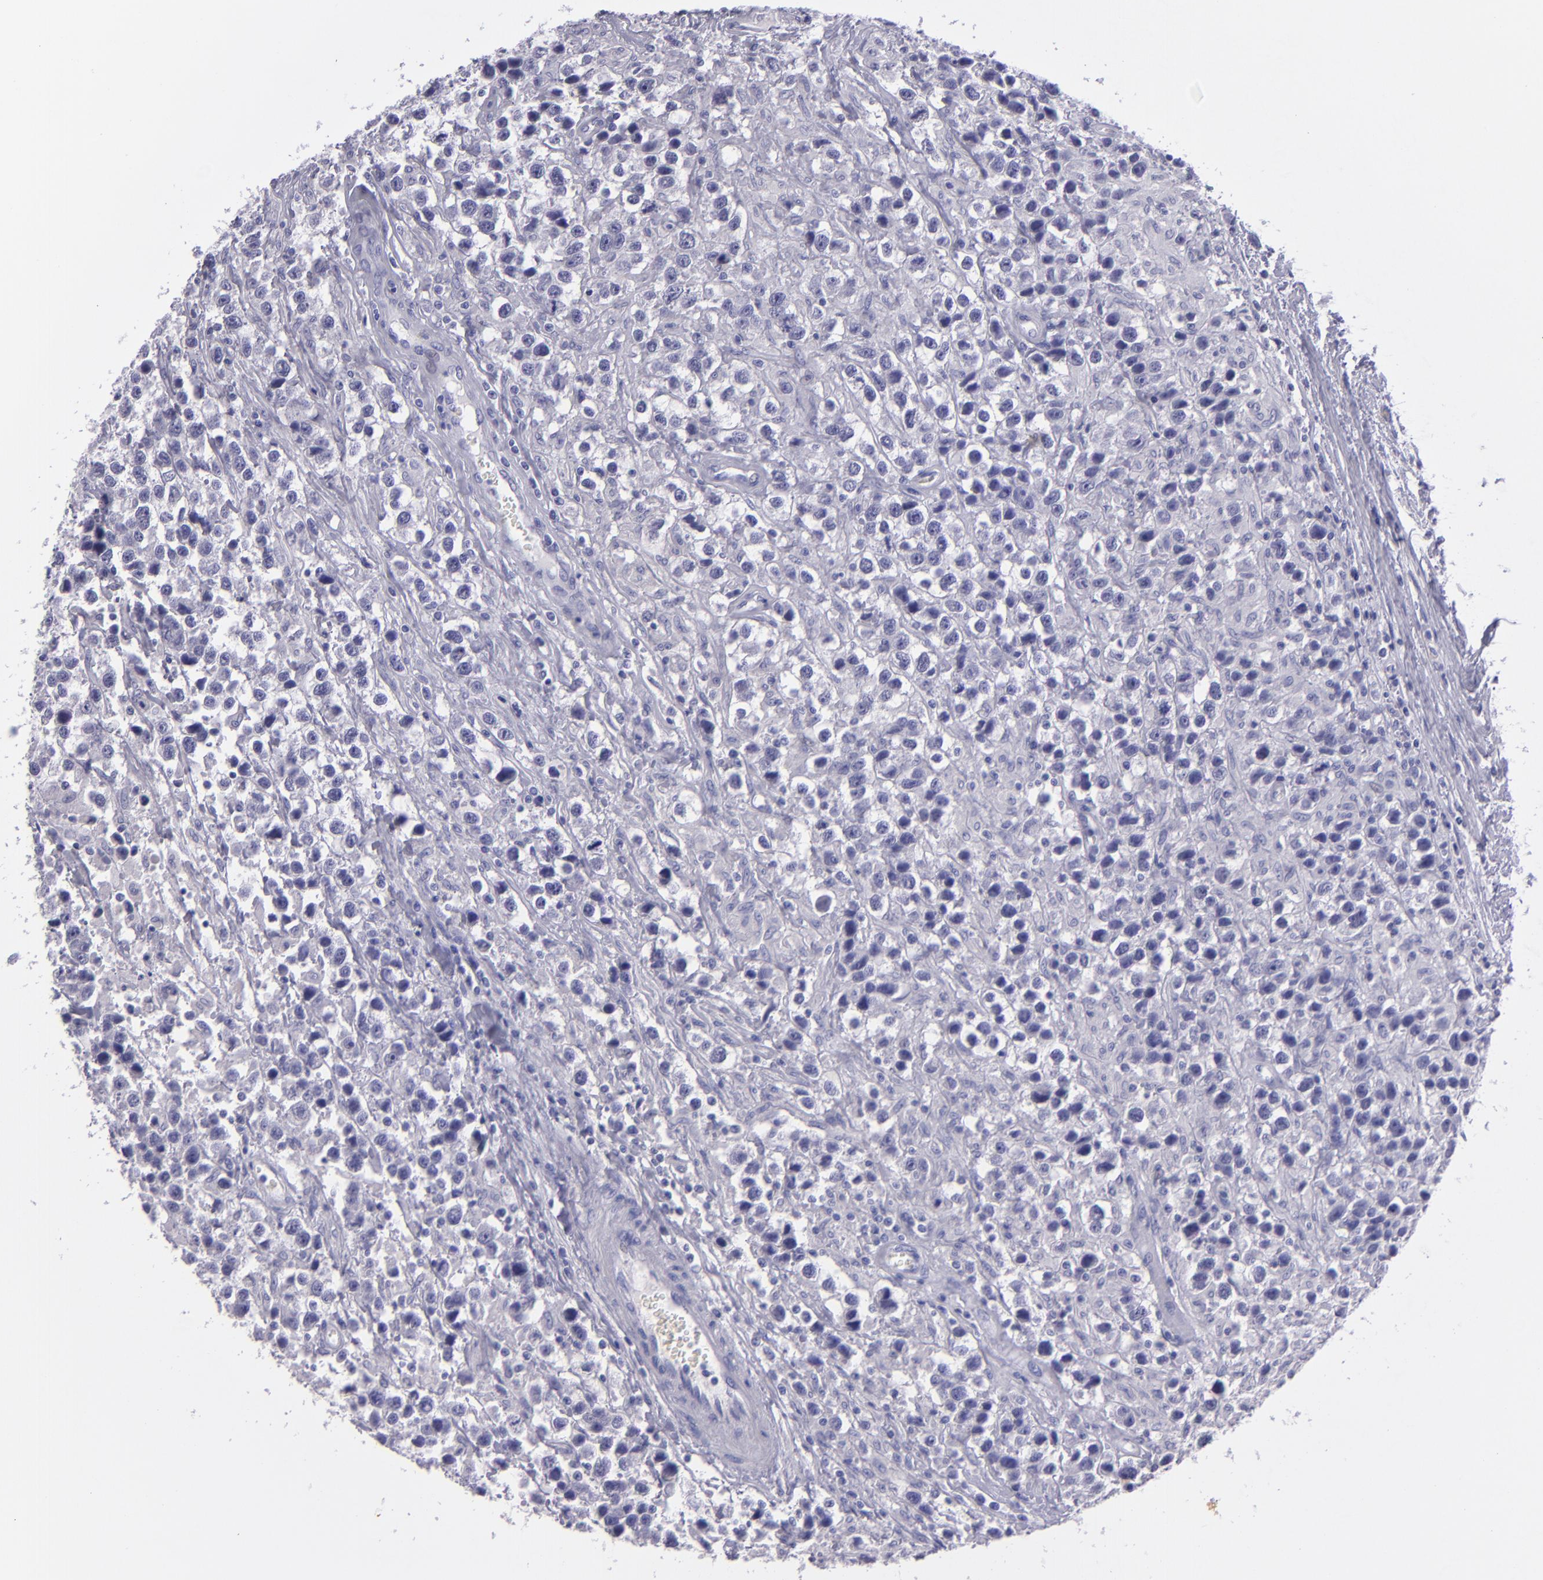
{"staining": {"intensity": "negative", "quantity": "none", "location": "none"}, "tissue": "testis cancer", "cell_type": "Tumor cells", "image_type": "cancer", "snomed": [{"axis": "morphology", "description": "Seminoma, NOS"}, {"axis": "topography", "description": "Testis"}], "caption": "This is a photomicrograph of IHC staining of seminoma (testis), which shows no expression in tumor cells. The staining is performed using DAB brown chromogen with nuclei counter-stained in using hematoxylin.", "gene": "TNNT3", "patient": {"sex": "male", "age": 43}}